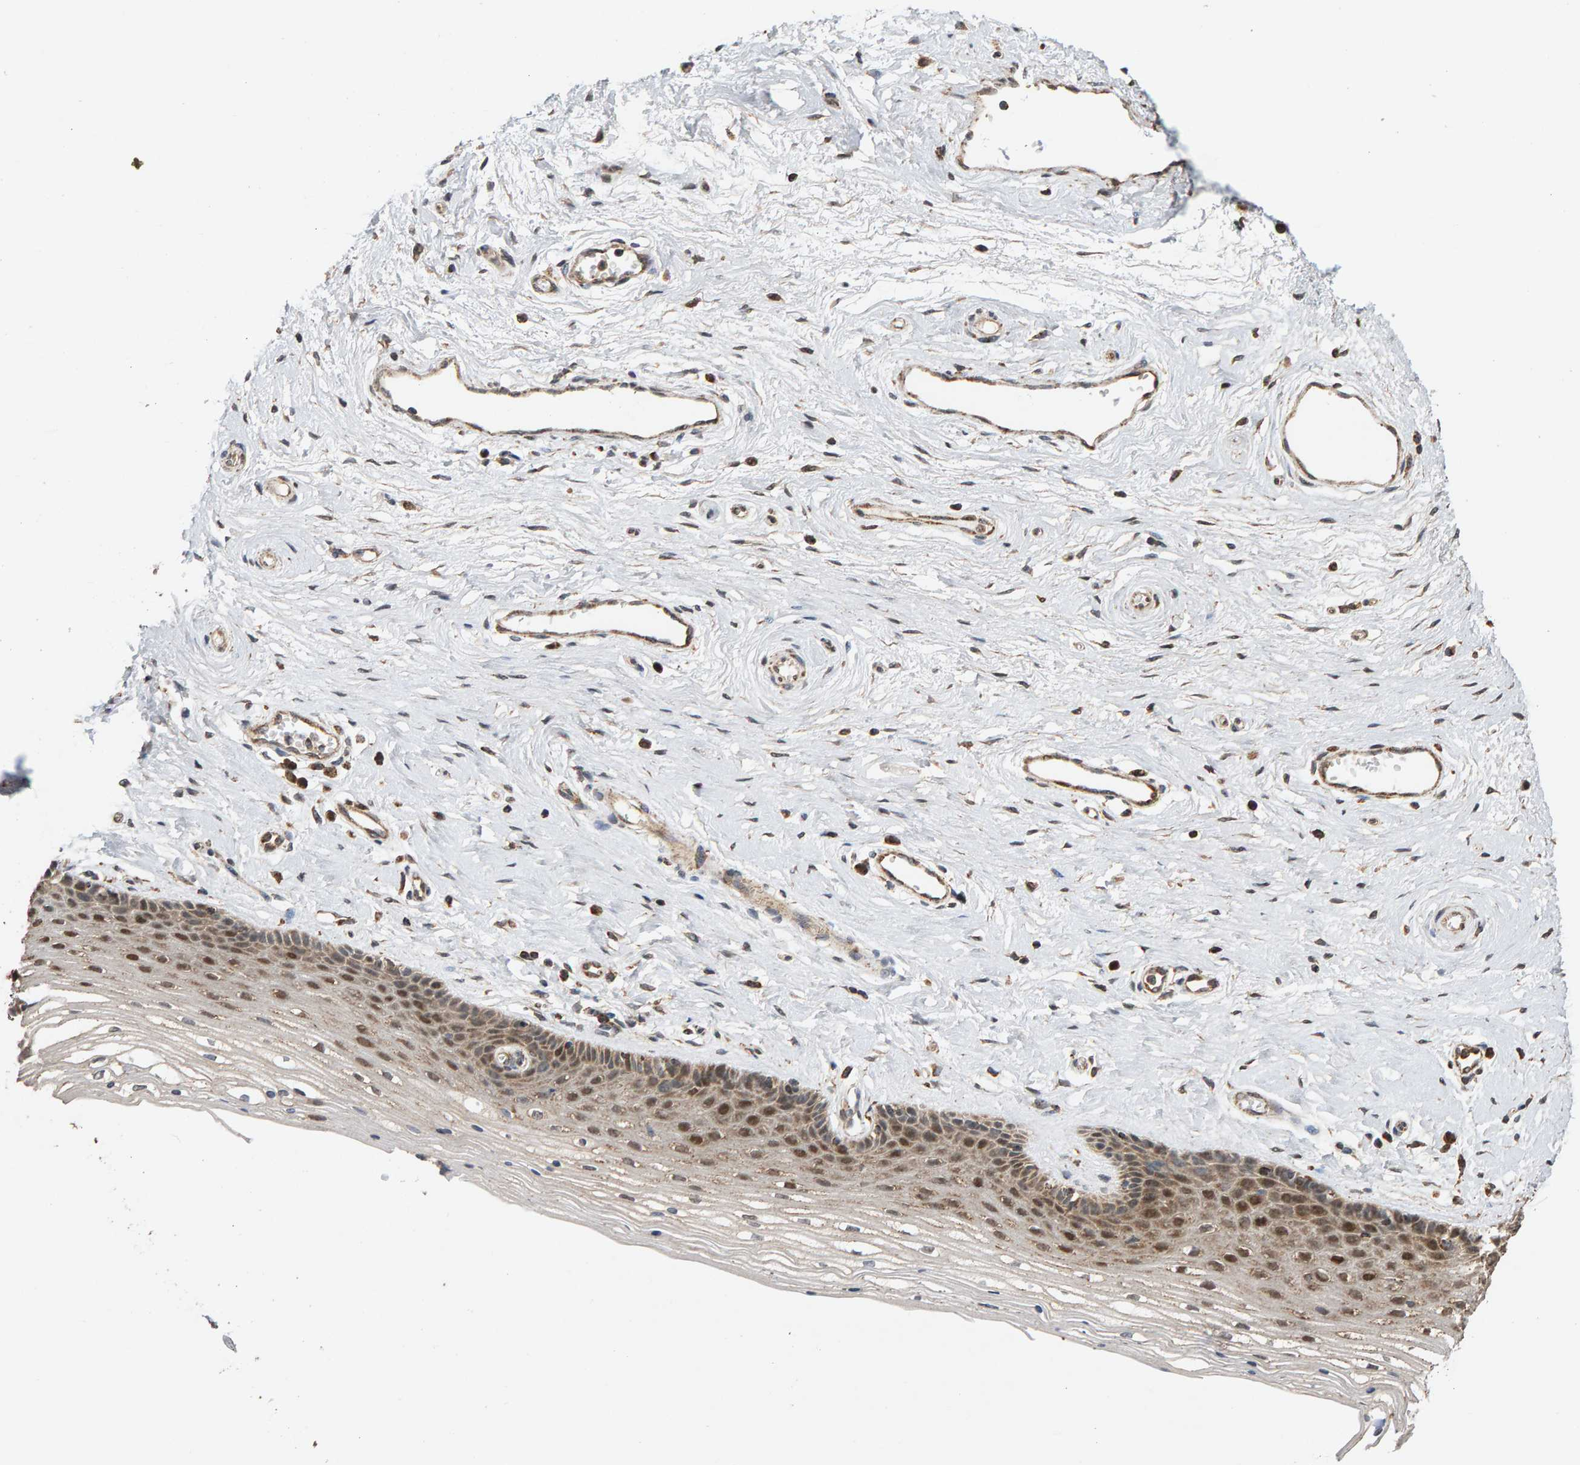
{"staining": {"intensity": "moderate", "quantity": ">75%", "location": "nuclear"}, "tissue": "vagina", "cell_type": "Squamous epithelial cells", "image_type": "normal", "snomed": [{"axis": "morphology", "description": "Normal tissue, NOS"}, {"axis": "topography", "description": "Vagina"}], "caption": "Vagina stained with DAB immunohistochemistry reveals medium levels of moderate nuclear expression in approximately >75% of squamous epithelial cells. (Stains: DAB (3,3'-diaminobenzidine) in brown, nuclei in blue, Microscopy: brightfield microscopy at high magnification).", "gene": "GSTK1", "patient": {"sex": "female", "age": 46}}